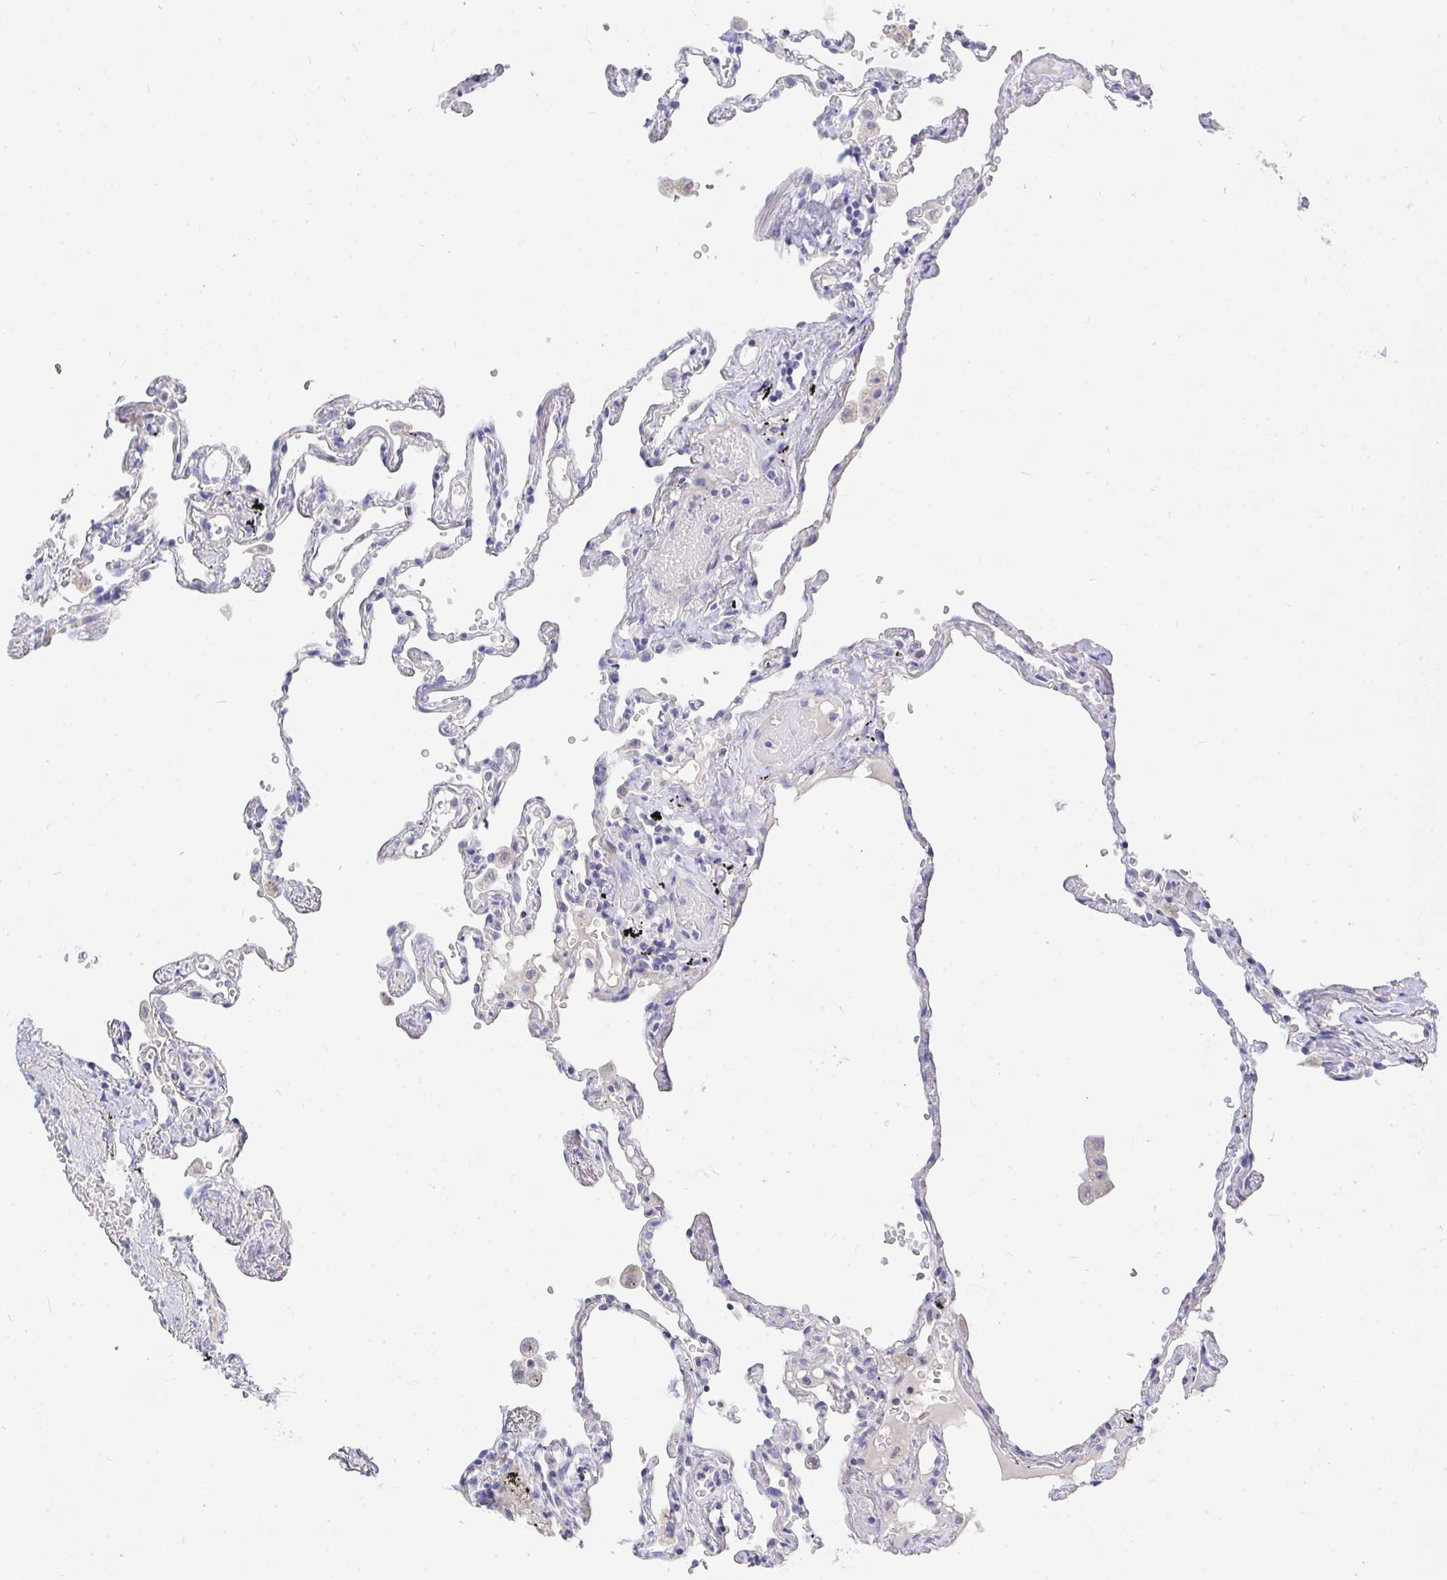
{"staining": {"intensity": "negative", "quantity": "none", "location": "none"}, "tissue": "lung", "cell_type": "Alveolar cells", "image_type": "normal", "snomed": [{"axis": "morphology", "description": "Normal tissue, NOS"}, {"axis": "topography", "description": "Lung"}], "caption": "Normal lung was stained to show a protein in brown. There is no significant expression in alveolar cells. (Immunohistochemistry, brightfield microscopy, high magnification).", "gene": "ZNF561", "patient": {"sex": "female", "age": 67}}